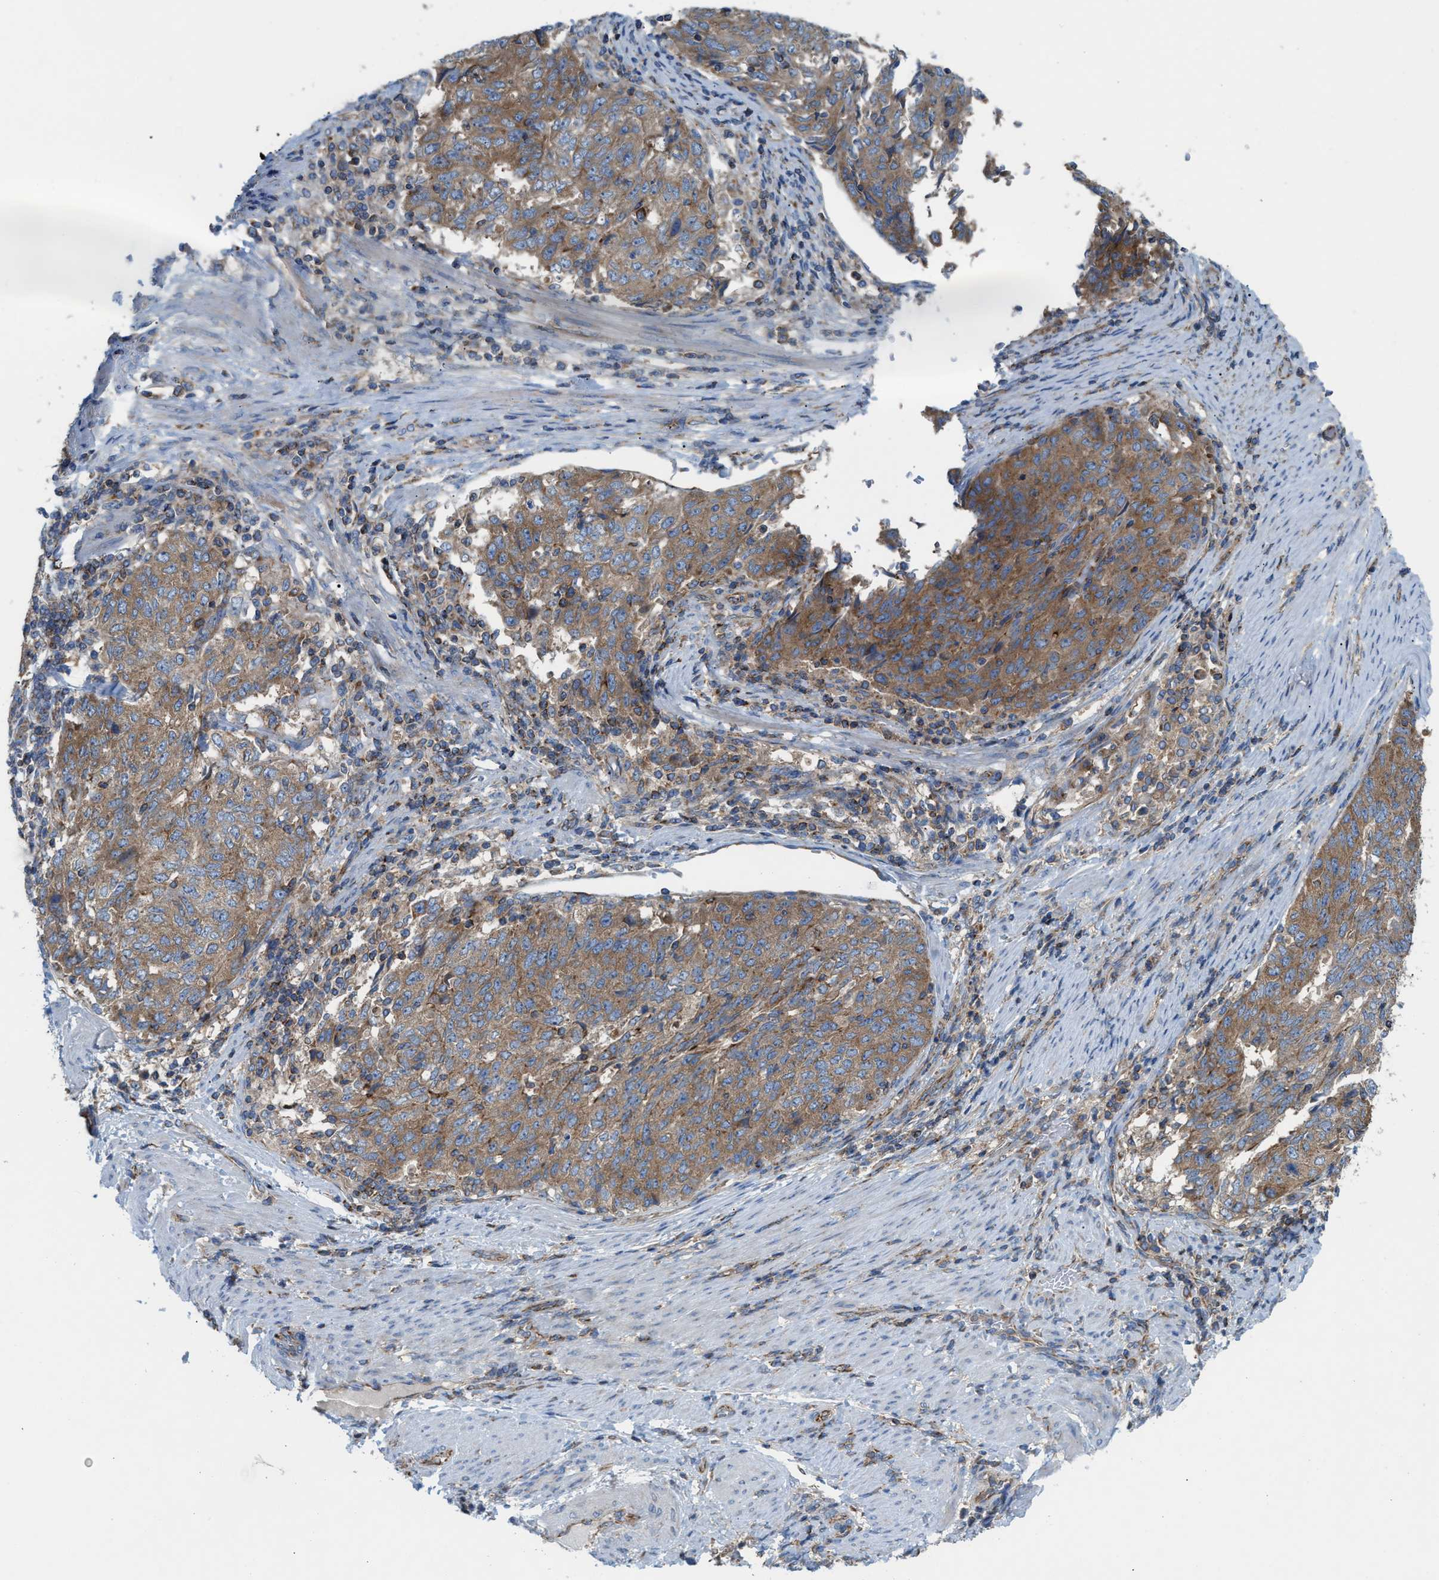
{"staining": {"intensity": "moderate", "quantity": ">75%", "location": "cytoplasmic/membranous"}, "tissue": "endometrial cancer", "cell_type": "Tumor cells", "image_type": "cancer", "snomed": [{"axis": "morphology", "description": "Adenocarcinoma, NOS"}, {"axis": "topography", "description": "Endometrium"}], "caption": "The immunohistochemical stain shows moderate cytoplasmic/membranous expression in tumor cells of endometrial cancer (adenocarcinoma) tissue.", "gene": "TBC1D15", "patient": {"sex": "female", "age": 80}}